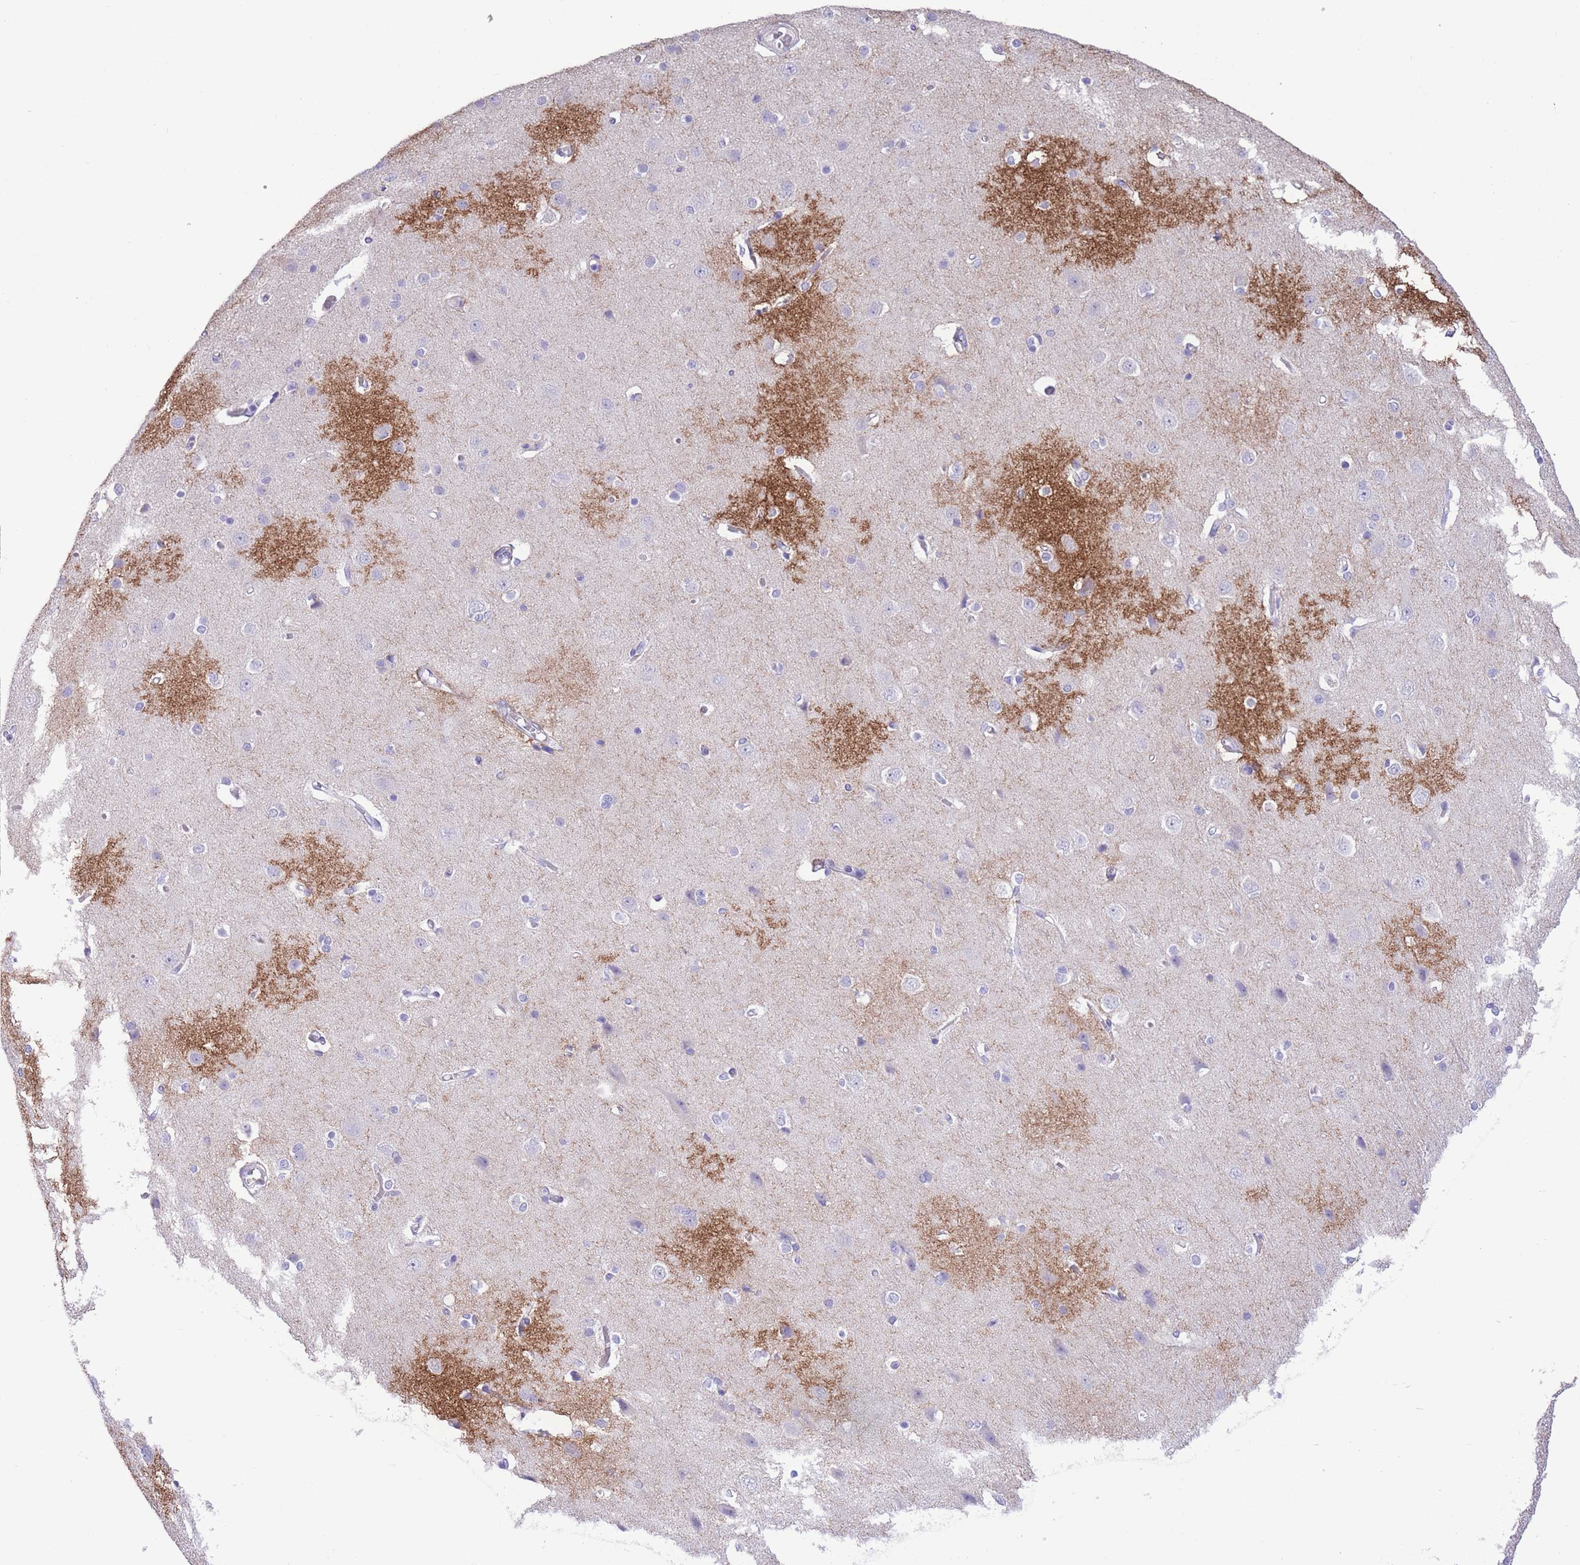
{"staining": {"intensity": "negative", "quantity": "none", "location": "none"}, "tissue": "cerebral cortex", "cell_type": "Endothelial cells", "image_type": "normal", "snomed": [{"axis": "morphology", "description": "Normal tissue, NOS"}, {"axis": "topography", "description": "Cerebral cortex"}], "caption": "High magnification brightfield microscopy of benign cerebral cortex stained with DAB (3,3'-diaminobenzidine) (brown) and counterstained with hematoxylin (blue): endothelial cells show no significant positivity. The staining was performed using DAB to visualize the protein expression in brown, while the nuclei were stained in blue with hematoxylin (Magnification: 20x).", "gene": "RAI2", "patient": {"sex": "male", "age": 37}}